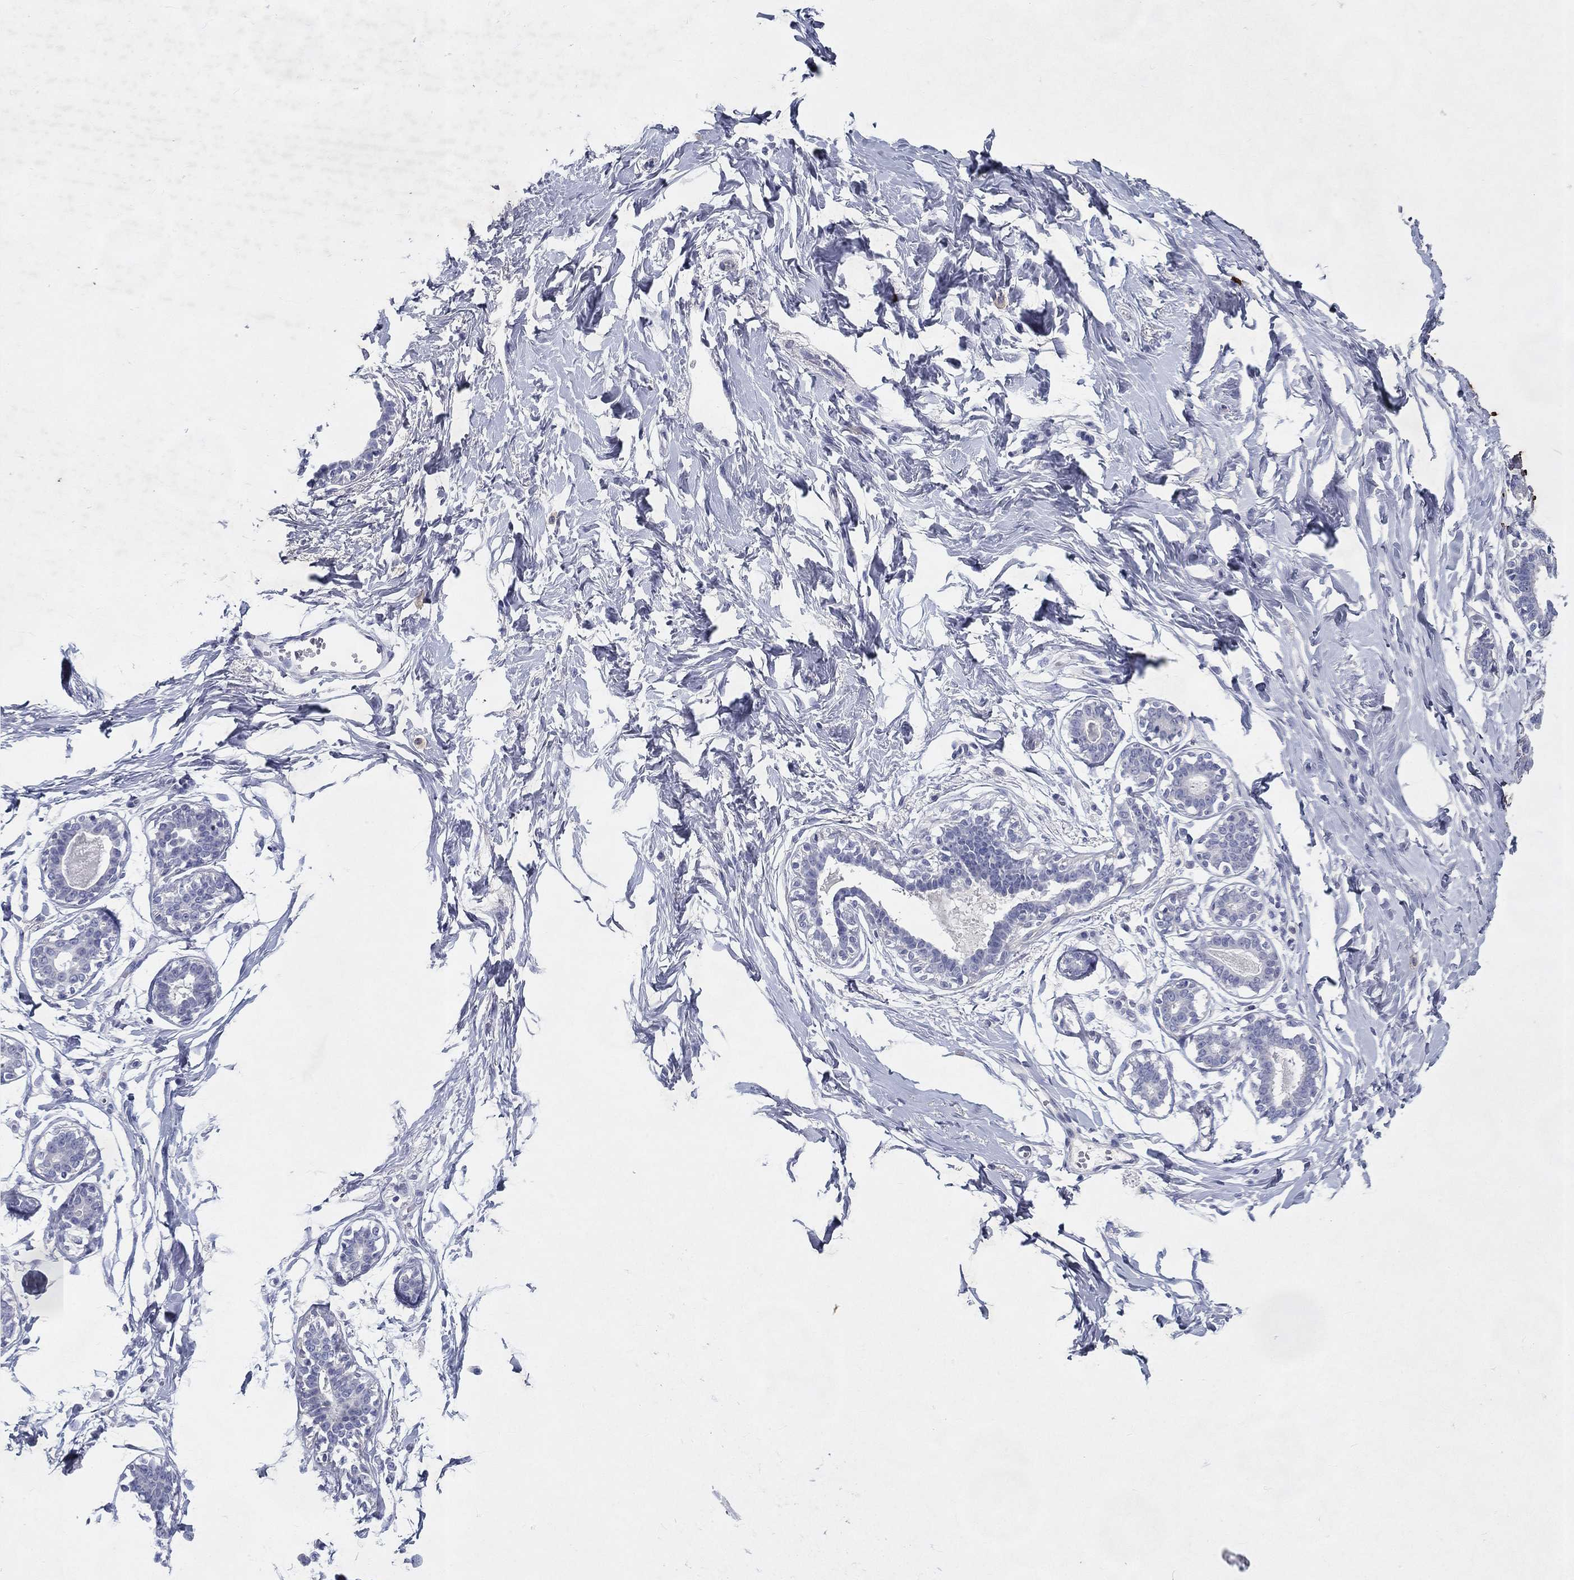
{"staining": {"intensity": "negative", "quantity": "none", "location": "none"}, "tissue": "breast", "cell_type": "Adipocytes", "image_type": "normal", "snomed": [{"axis": "morphology", "description": "Normal tissue, NOS"}, {"axis": "morphology", "description": "Lobular carcinoma, in situ"}, {"axis": "topography", "description": "Breast"}], "caption": "Histopathology image shows no protein positivity in adipocytes of benign breast. (DAB (3,3'-diaminobenzidine) immunohistochemistry (IHC), high magnification).", "gene": "RGS13", "patient": {"sex": "female", "age": 35}}